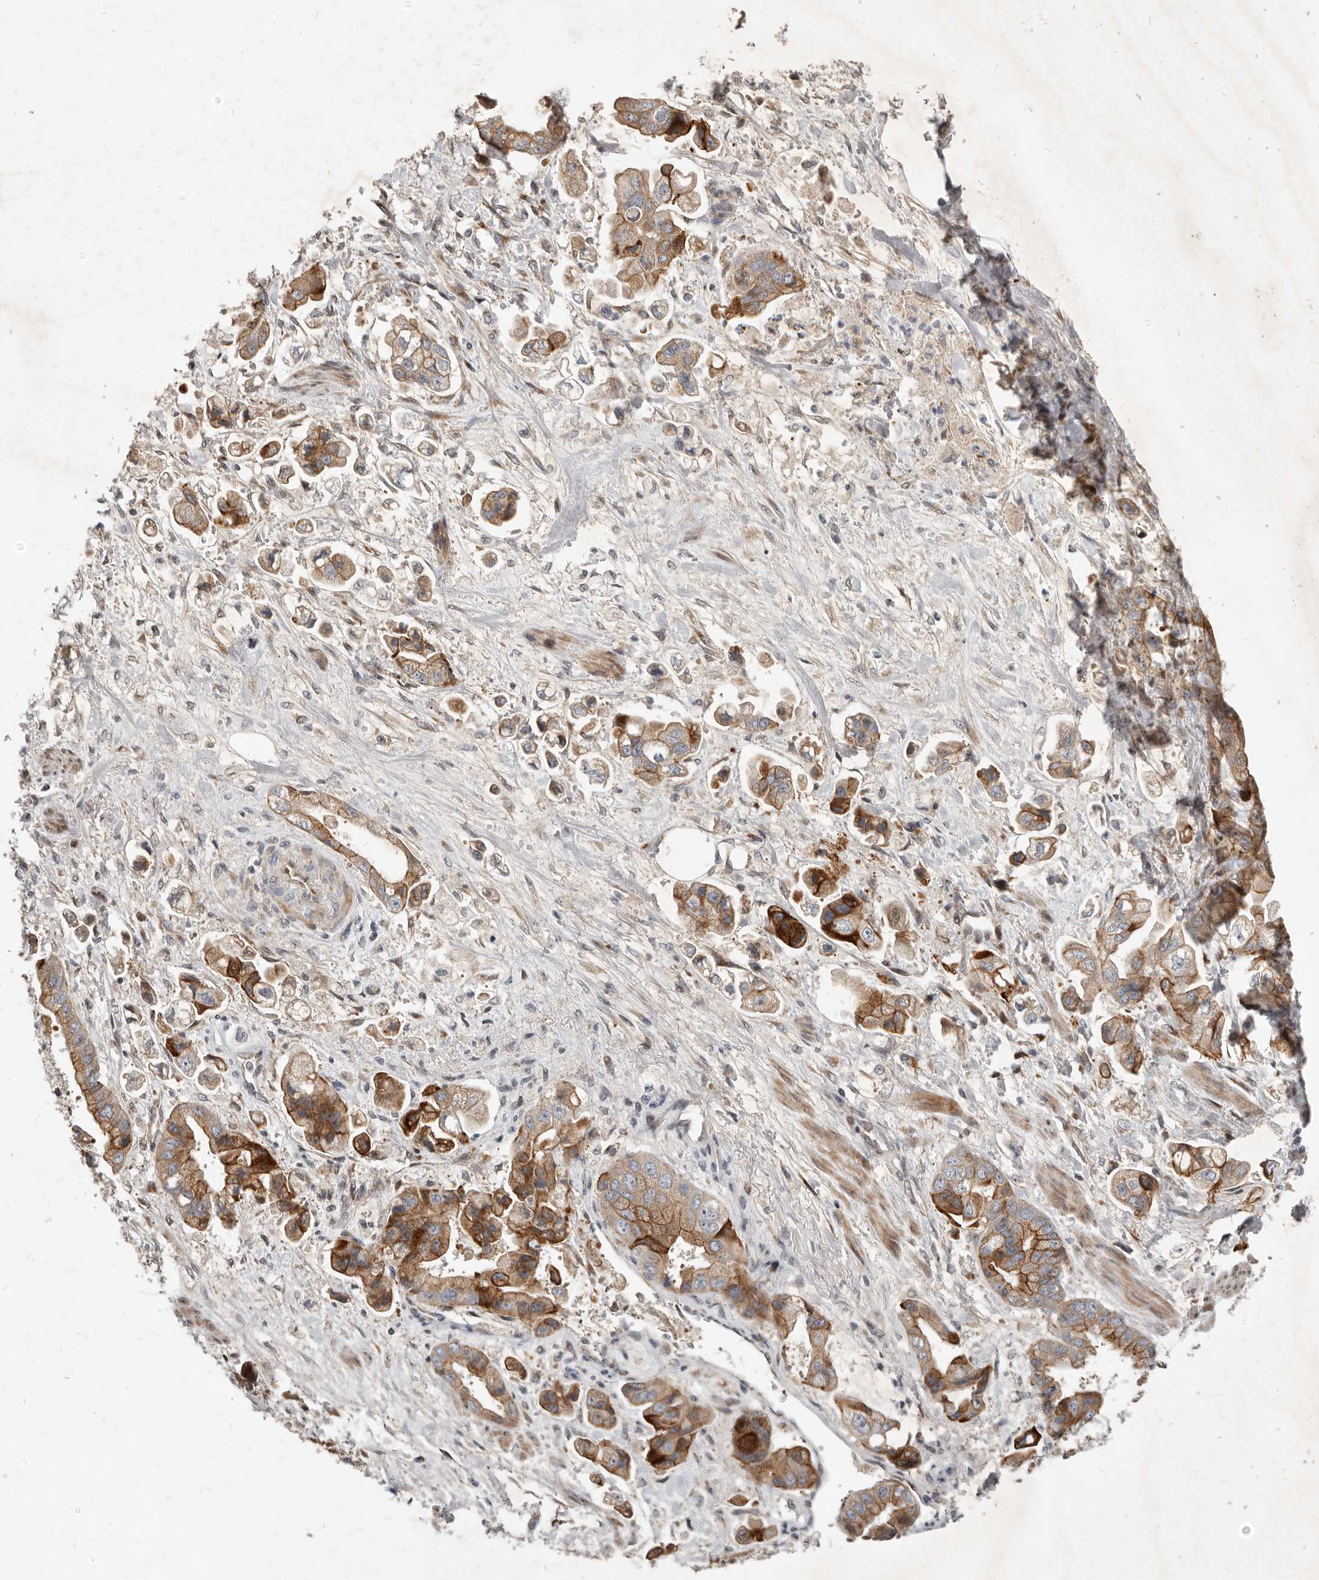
{"staining": {"intensity": "moderate", "quantity": ">75%", "location": "cytoplasmic/membranous"}, "tissue": "stomach cancer", "cell_type": "Tumor cells", "image_type": "cancer", "snomed": [{"axis": "morphology", "description": "Adenocarcinoma, NOS"}, {"axis": "topography", "description": "Stomach"}], "caption": "IHC micrograph of neoplastic tissue: human stomach cancer (adenocarcinoma) stained using IHC demonstrates medium levels of moderate protein expression localized specifically in the cytoplasmic/membranous of tumor cells, appearing as a cytoplasmic/membranous brown color.", "gene": "NPY4R", "patient": {"sex": "male", "age": 62}}